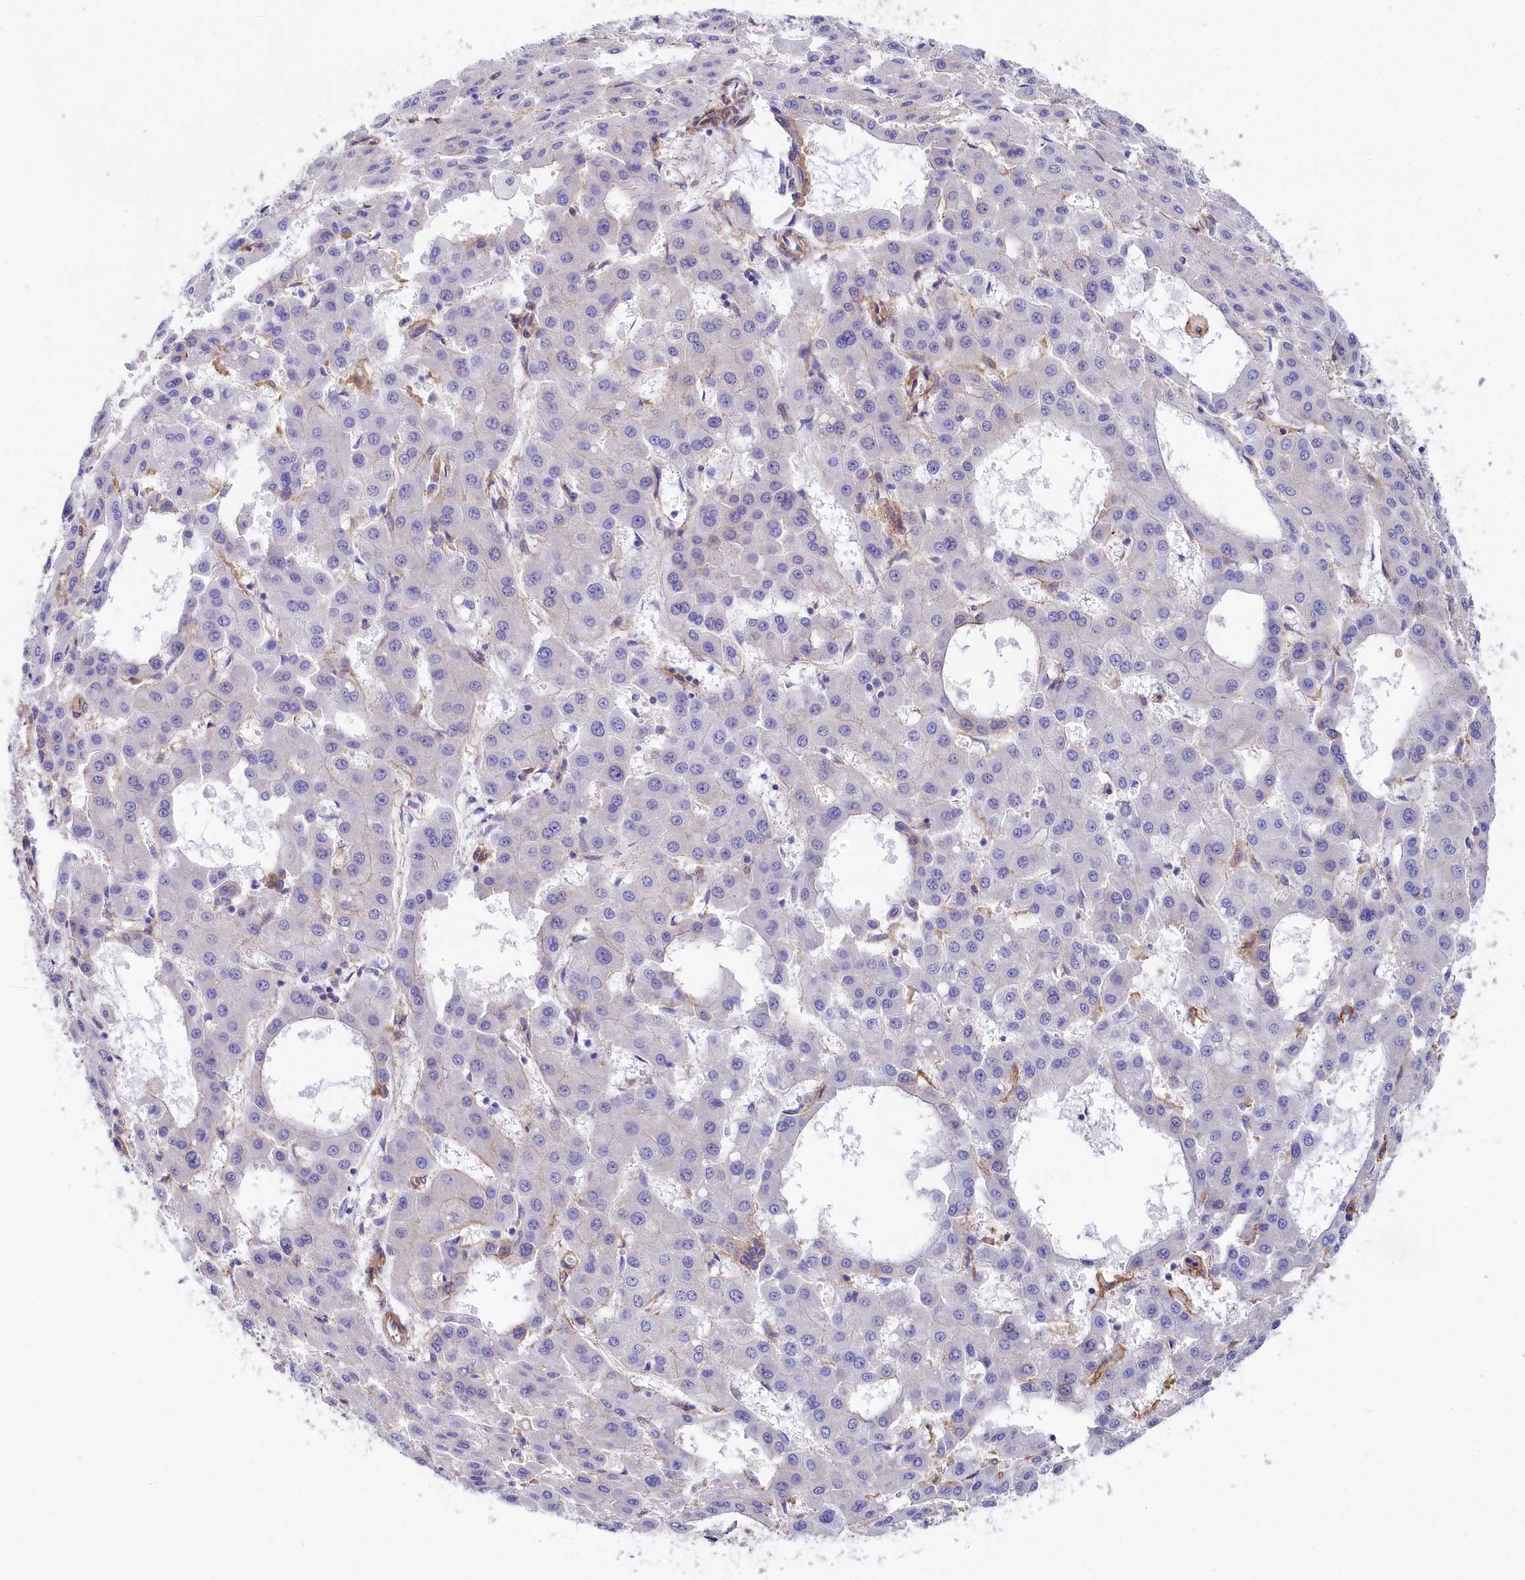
{"staining": {"intensity": "negative", "quantity": "none", "location": "none"}, "tissue": "liver cancer", "cell_type": "Tumor cells", "image_type": "cancer", "snomed": [{"axis": "morphology", "description": "Carcinoma, Hepatocellular, NOS"}, {"axis": "topography", "description": "Liver"}], "caption": "Photomicrograph shows no protein positivity in tumor cells of liver hepatocellular carcinoma tissue. The staining was performed using DAB (3,3'-diaminobenzidine) to visualize the protein expression in brown, while the nuclei were stained in blue with hematoxylin (Magnification: 20x).", "gene": "TNKS1BP1", "patient": {"sex": "male", "age": 47}}